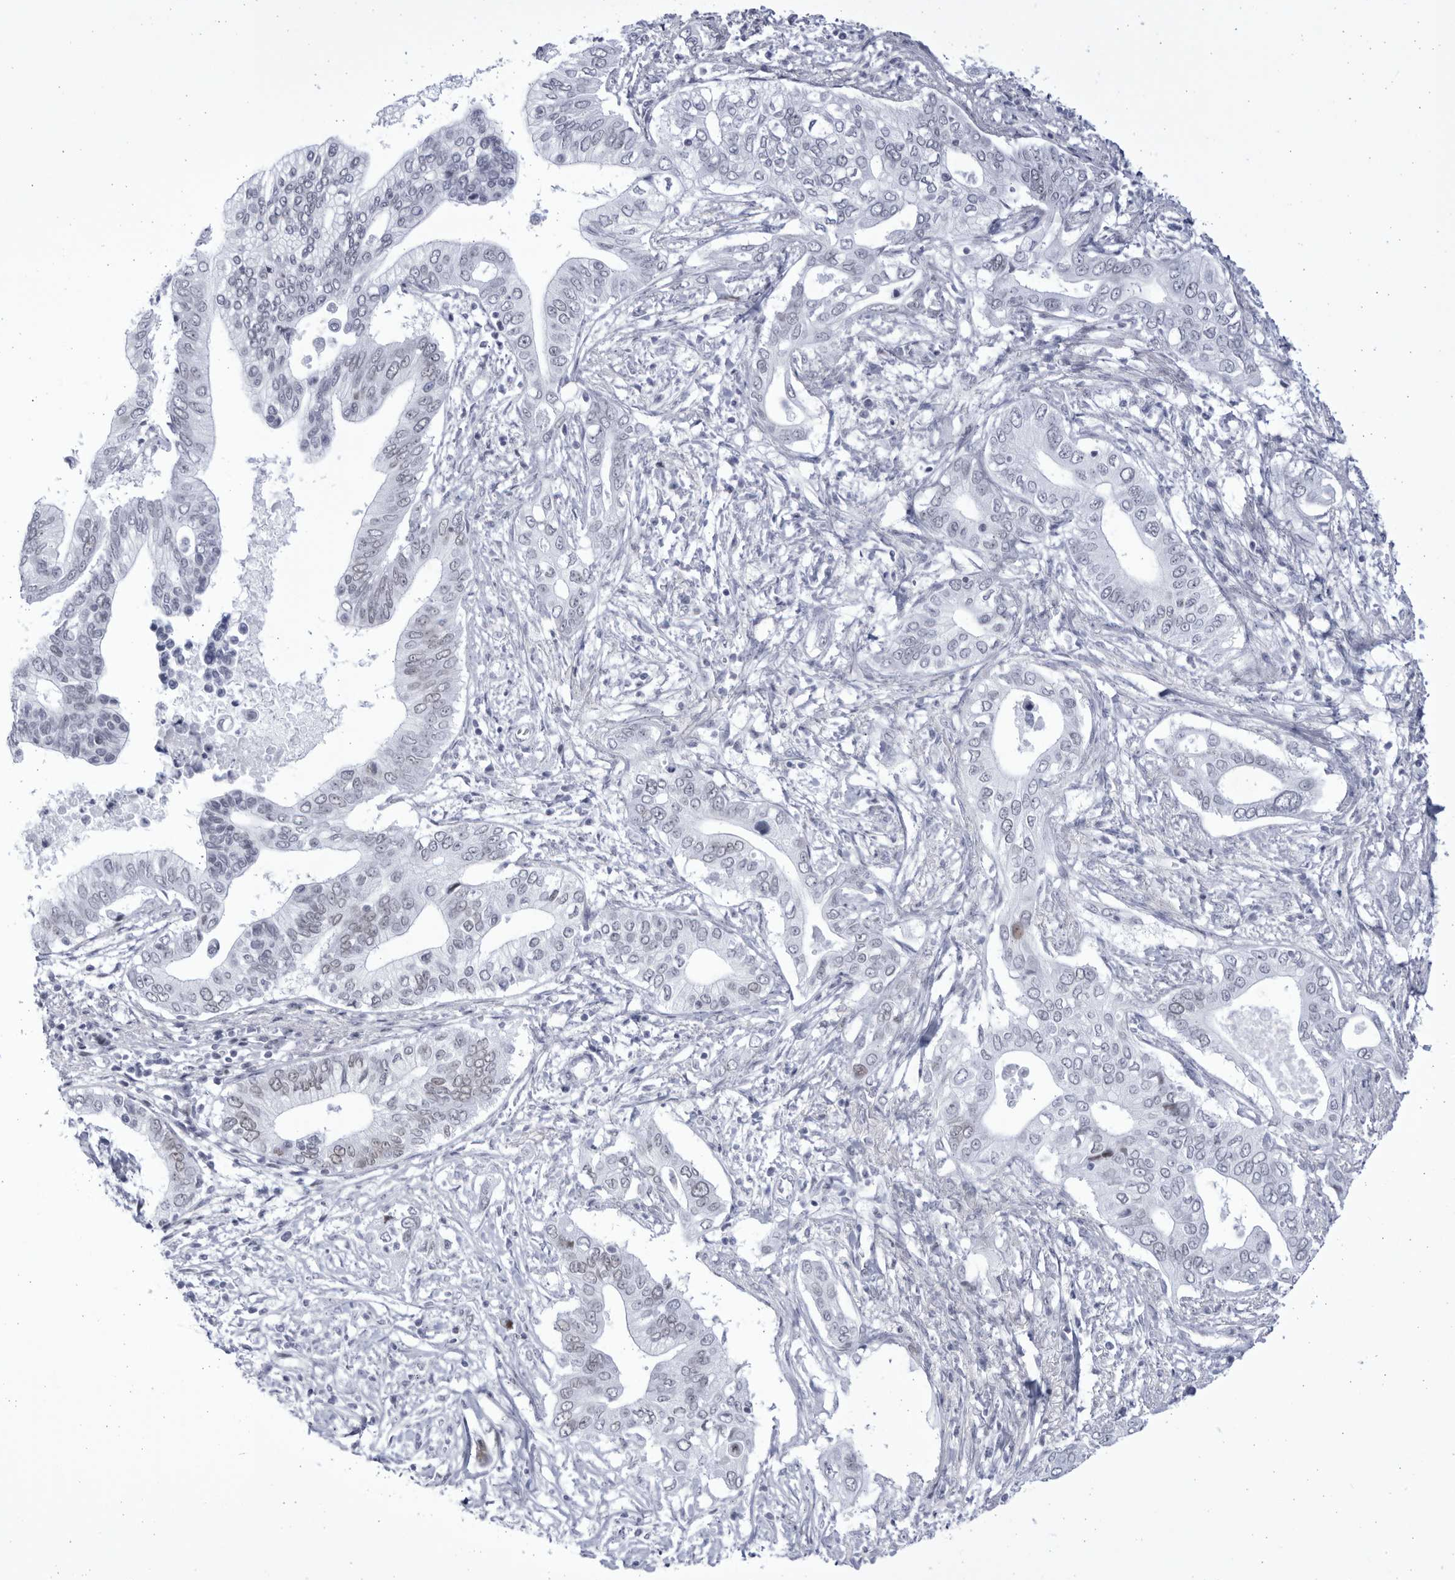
{"staining": {"intensity": "weak", "quantity": "<25%", "location": "nuclear"}, "tissue": "pancreatic cancer", "cell_type": "Tumor cells", "image_type": "cancer", "snomed": [{"axis": "morphology", "description": "Normal tissue, NOS"}, {"axis": "morphology", "description": "Adenocarcinoma, NOS"}, {"axis": "topography", "description": "Pancreas"}, {"axis": "topography", "description": "Peripheral nerve tissue"}], "caption": "High power microscopy image of an IHC photomicrograph of adenocarcinoma (pancreatic), revealing no significant positivity in tumor cells.", "gene": "CCDC181", "patient": {"sex": "male", "age": 59}}